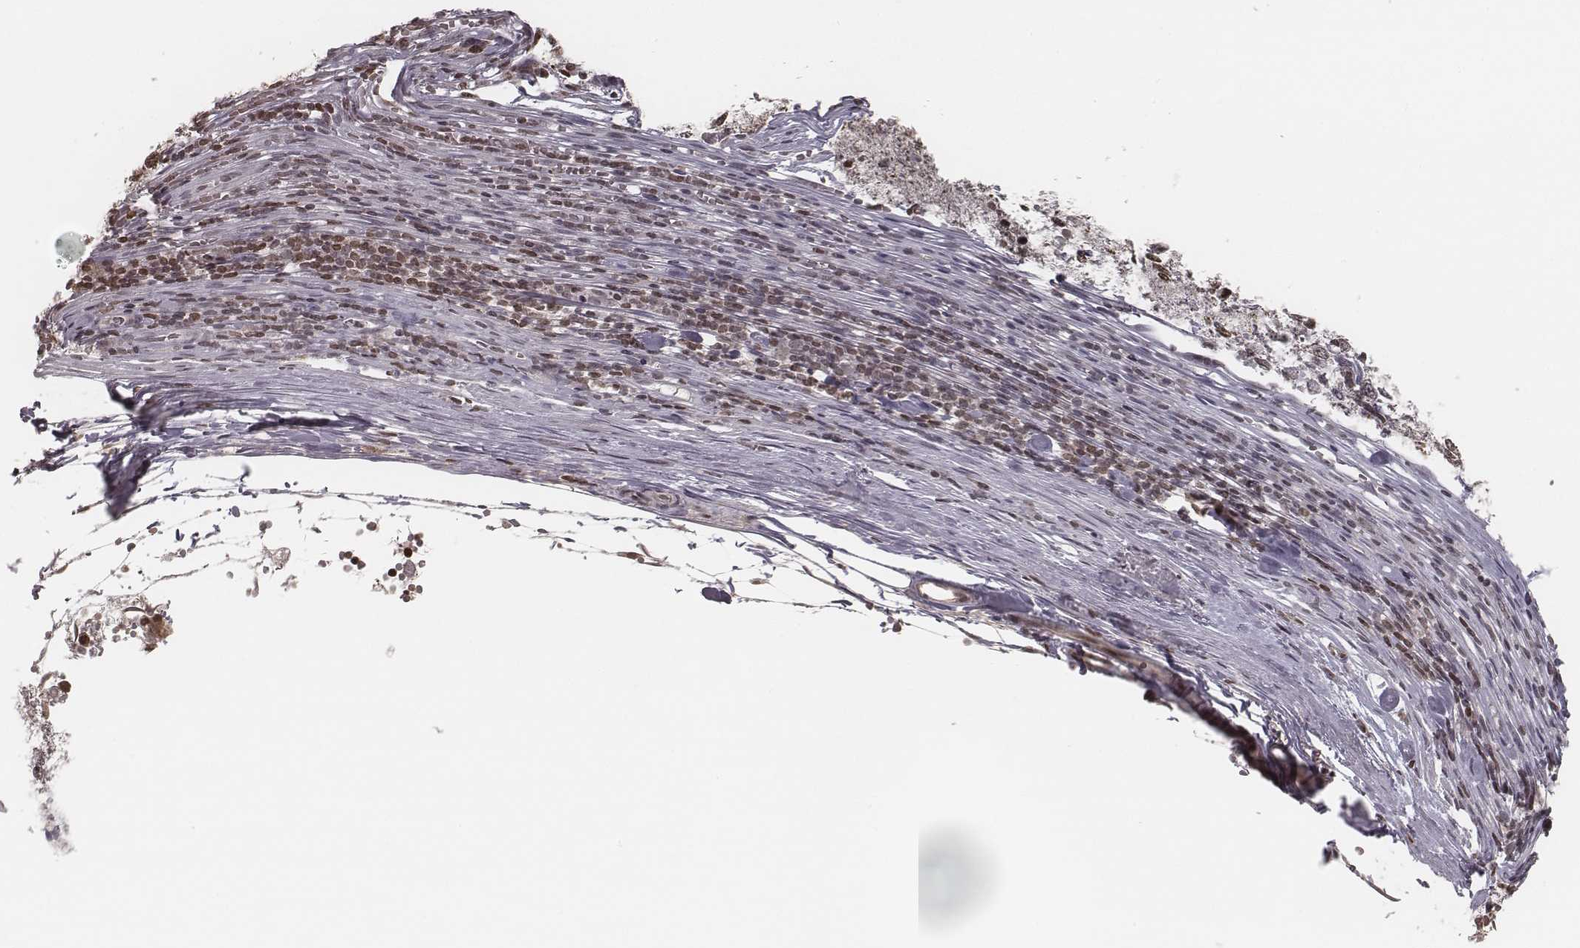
{"staining": {"intensity": "moderate", "quantity": "<25%", "location": "nuclear"}, "tissue": "melanoma", "cell_type": "Tumor cells", "image_type": "cancer", "snomed": [{"axis": "morphology", "description": "Malignant melanoma, Metastatic site"}, {"axis": "topography", "description": "Lymph node"}], "caption": "Malignant melanoma (metastatic site) stained for a protein demonstrates moderate nuclear positivity in tumor cells.", "gene": "HMGA2", "patient": {"sex": "female", "age": 64}}